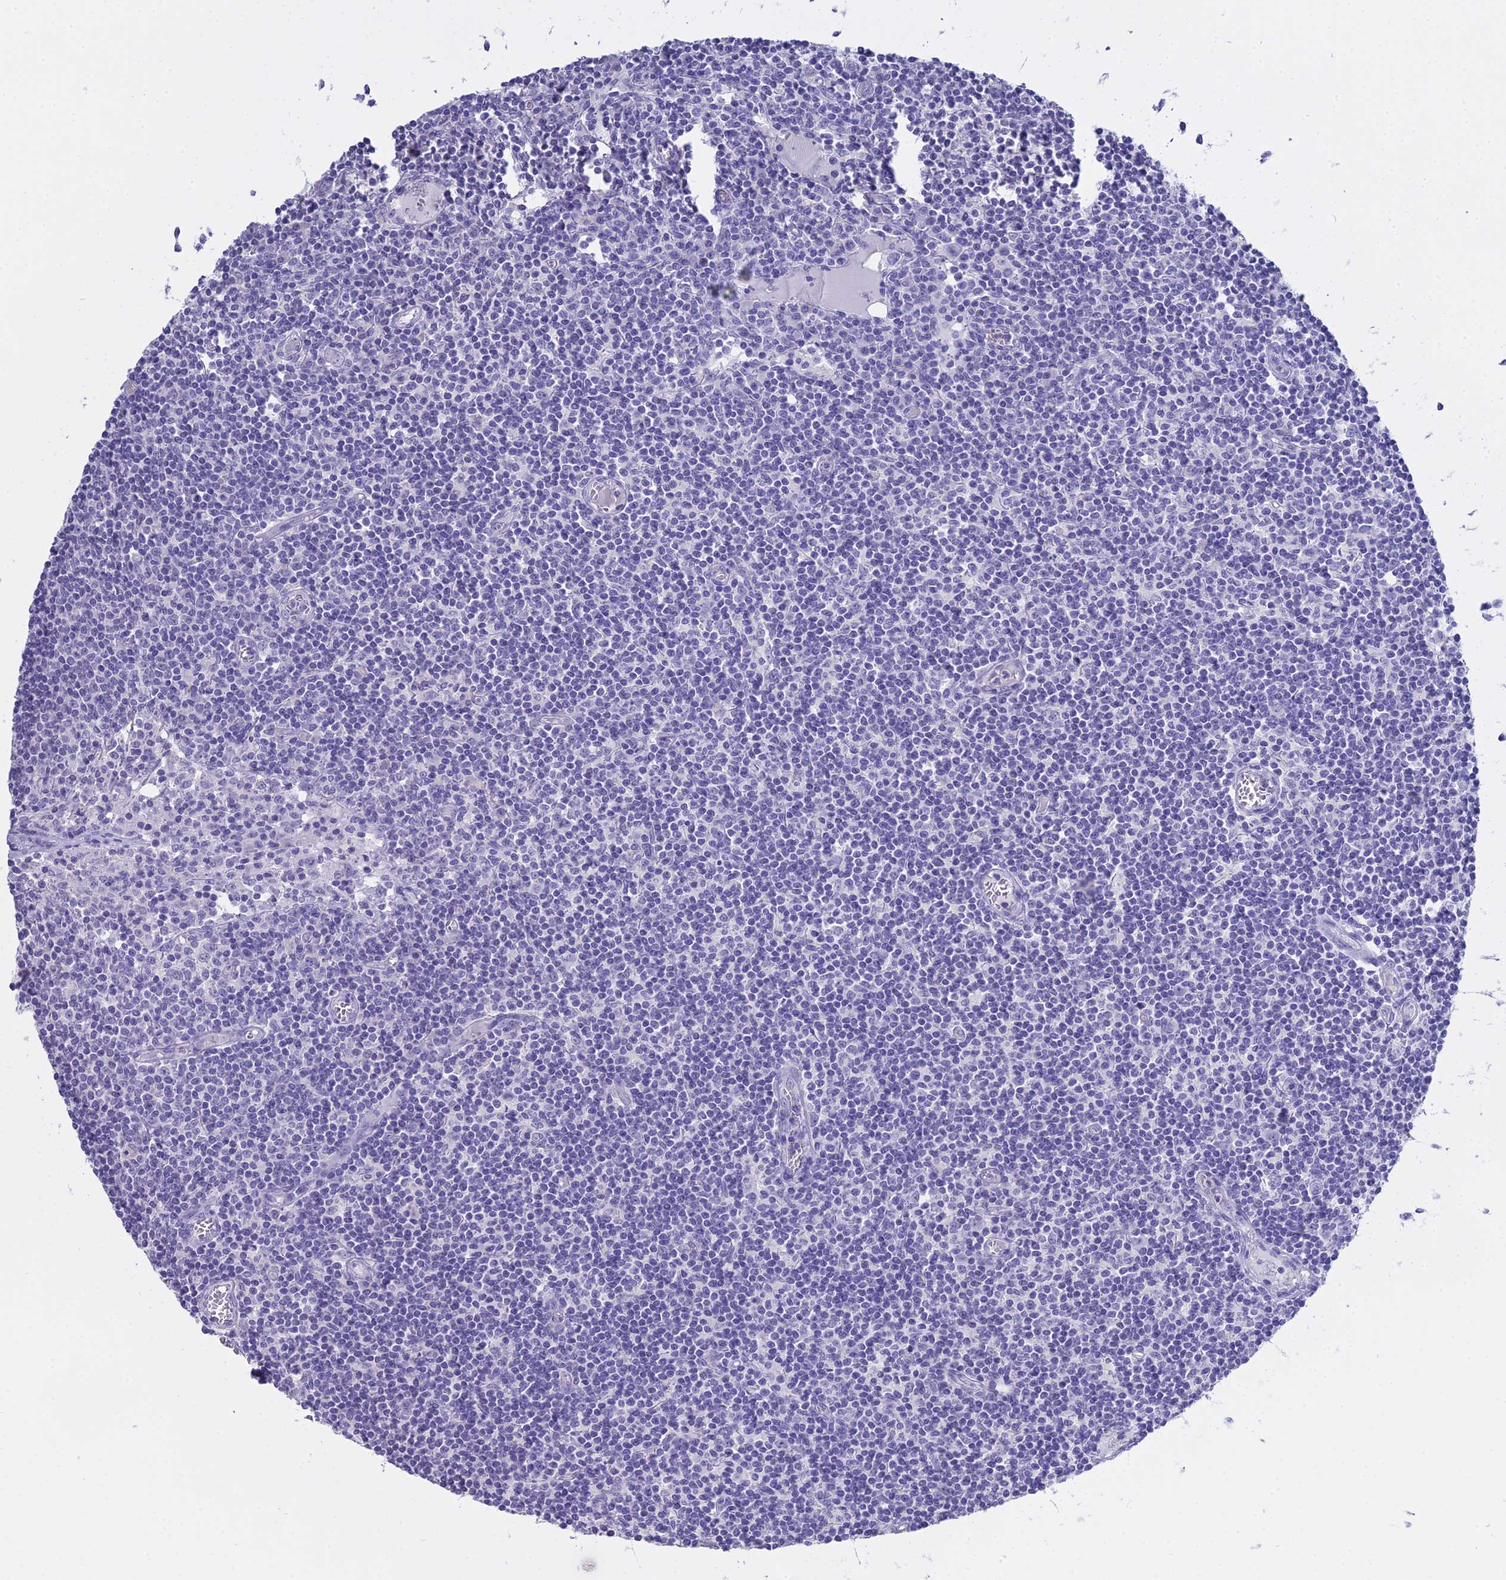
{"staining": {"intensity": "negative", "quantity": "none", "location": "none"}, "tissue": "lymph node", "cell_type": "Germinal center cells", "image_type": "normal", "snomed": [{"axis": "morphology", "description": "Normal tissue, NOS"}, {"axis": "topography", "description": "Lymph node"}], "caption": "An image of lymph node stained for a protein shows no brown staining in germinal center cells.", "gene": "S100A7", "patient": {"sex": "female", "age": 55}}